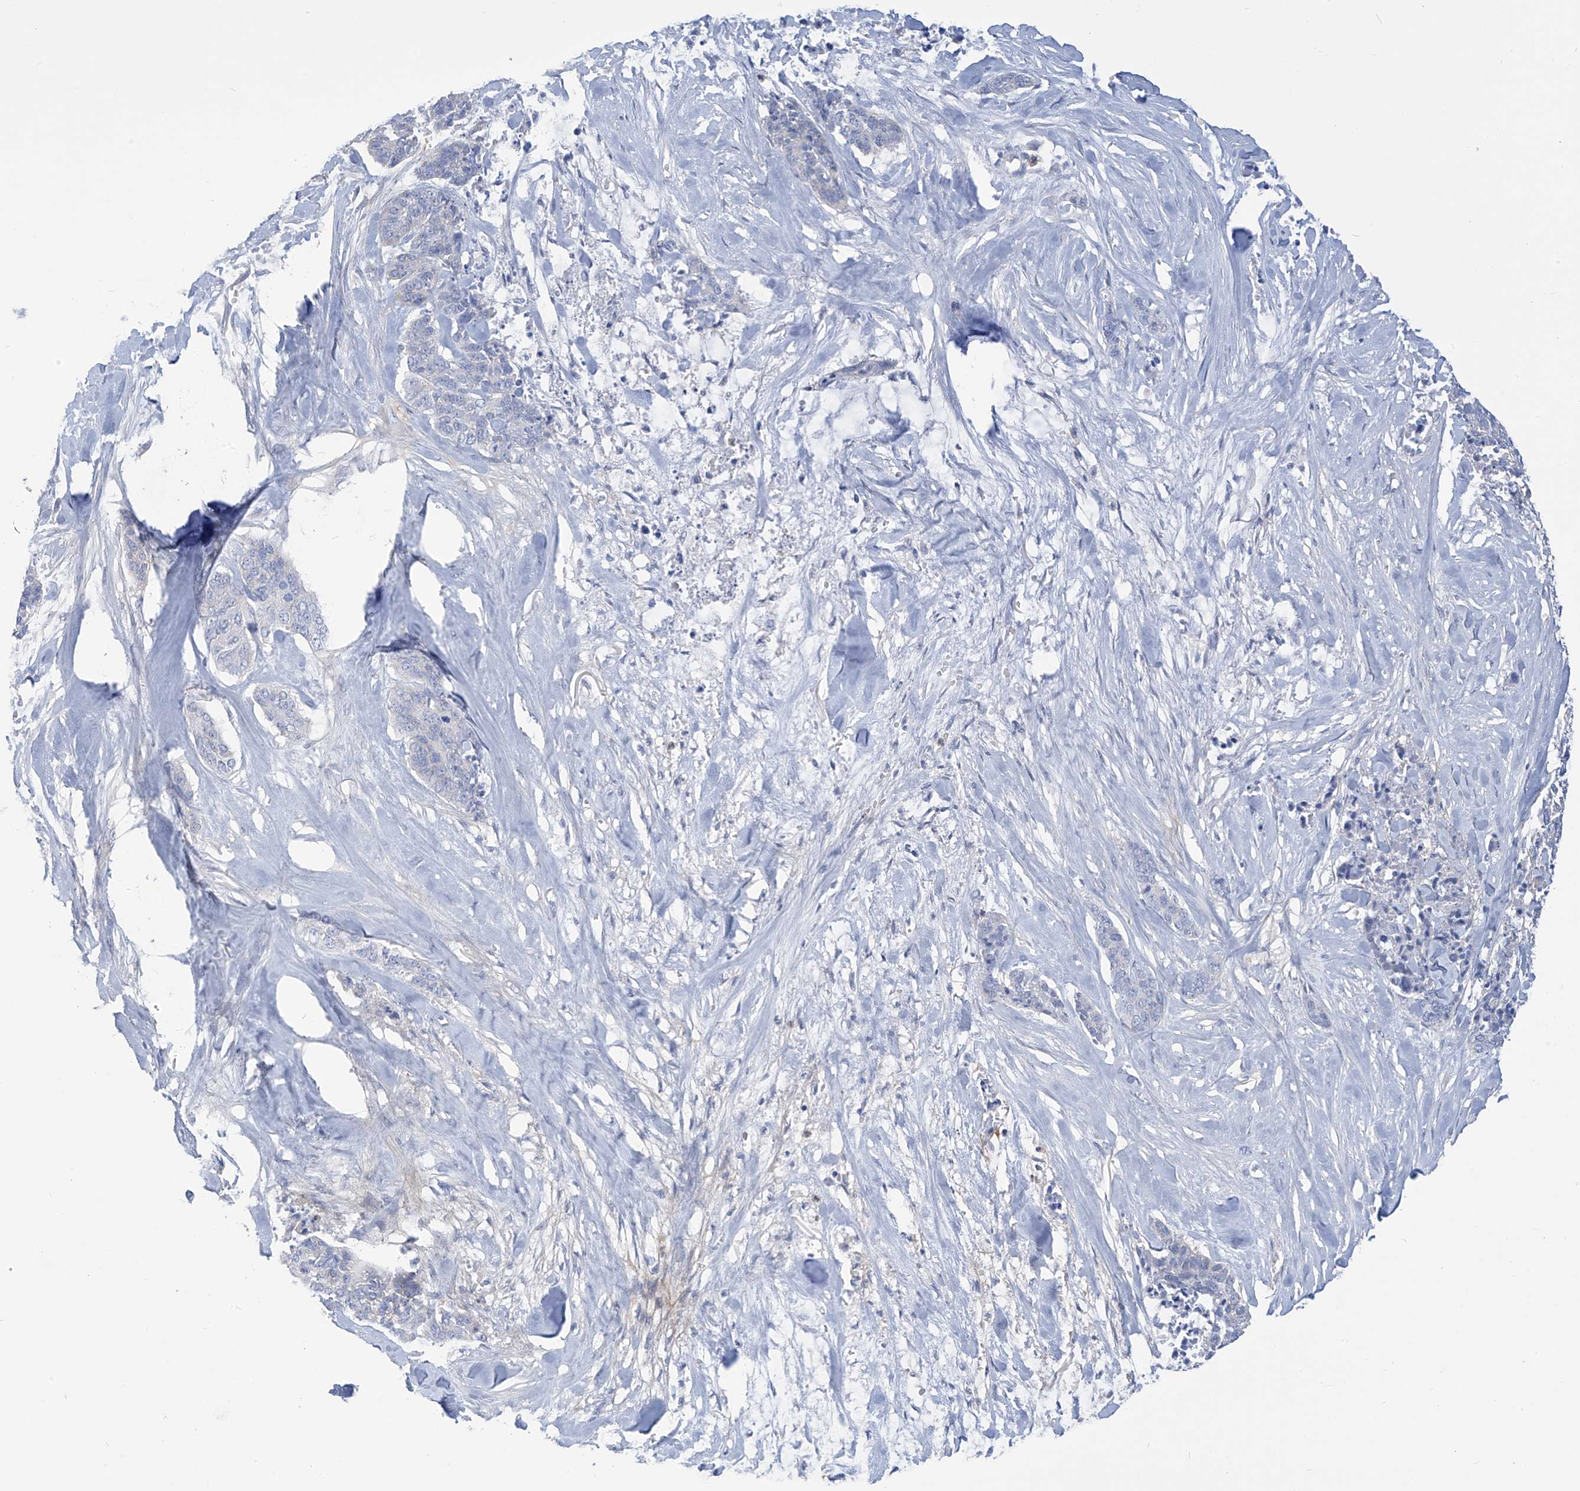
{"staining": {"intensity": "negative", "quantity": "none", "location": "none"}, "tissue": "skin cancer", "cell_type": "Tumor cells", "image_type": "cancer", "snomed": [{"axis": "morphology", "description": "Basal cell carcinoma"}, {"axis": "topography", "description": "Skin"}], "caption": "IHC of skin cancer exhibits no positivity in tumor cells.", "gene": "FABP2", "patient": {"sex": "female", "age": 64}}